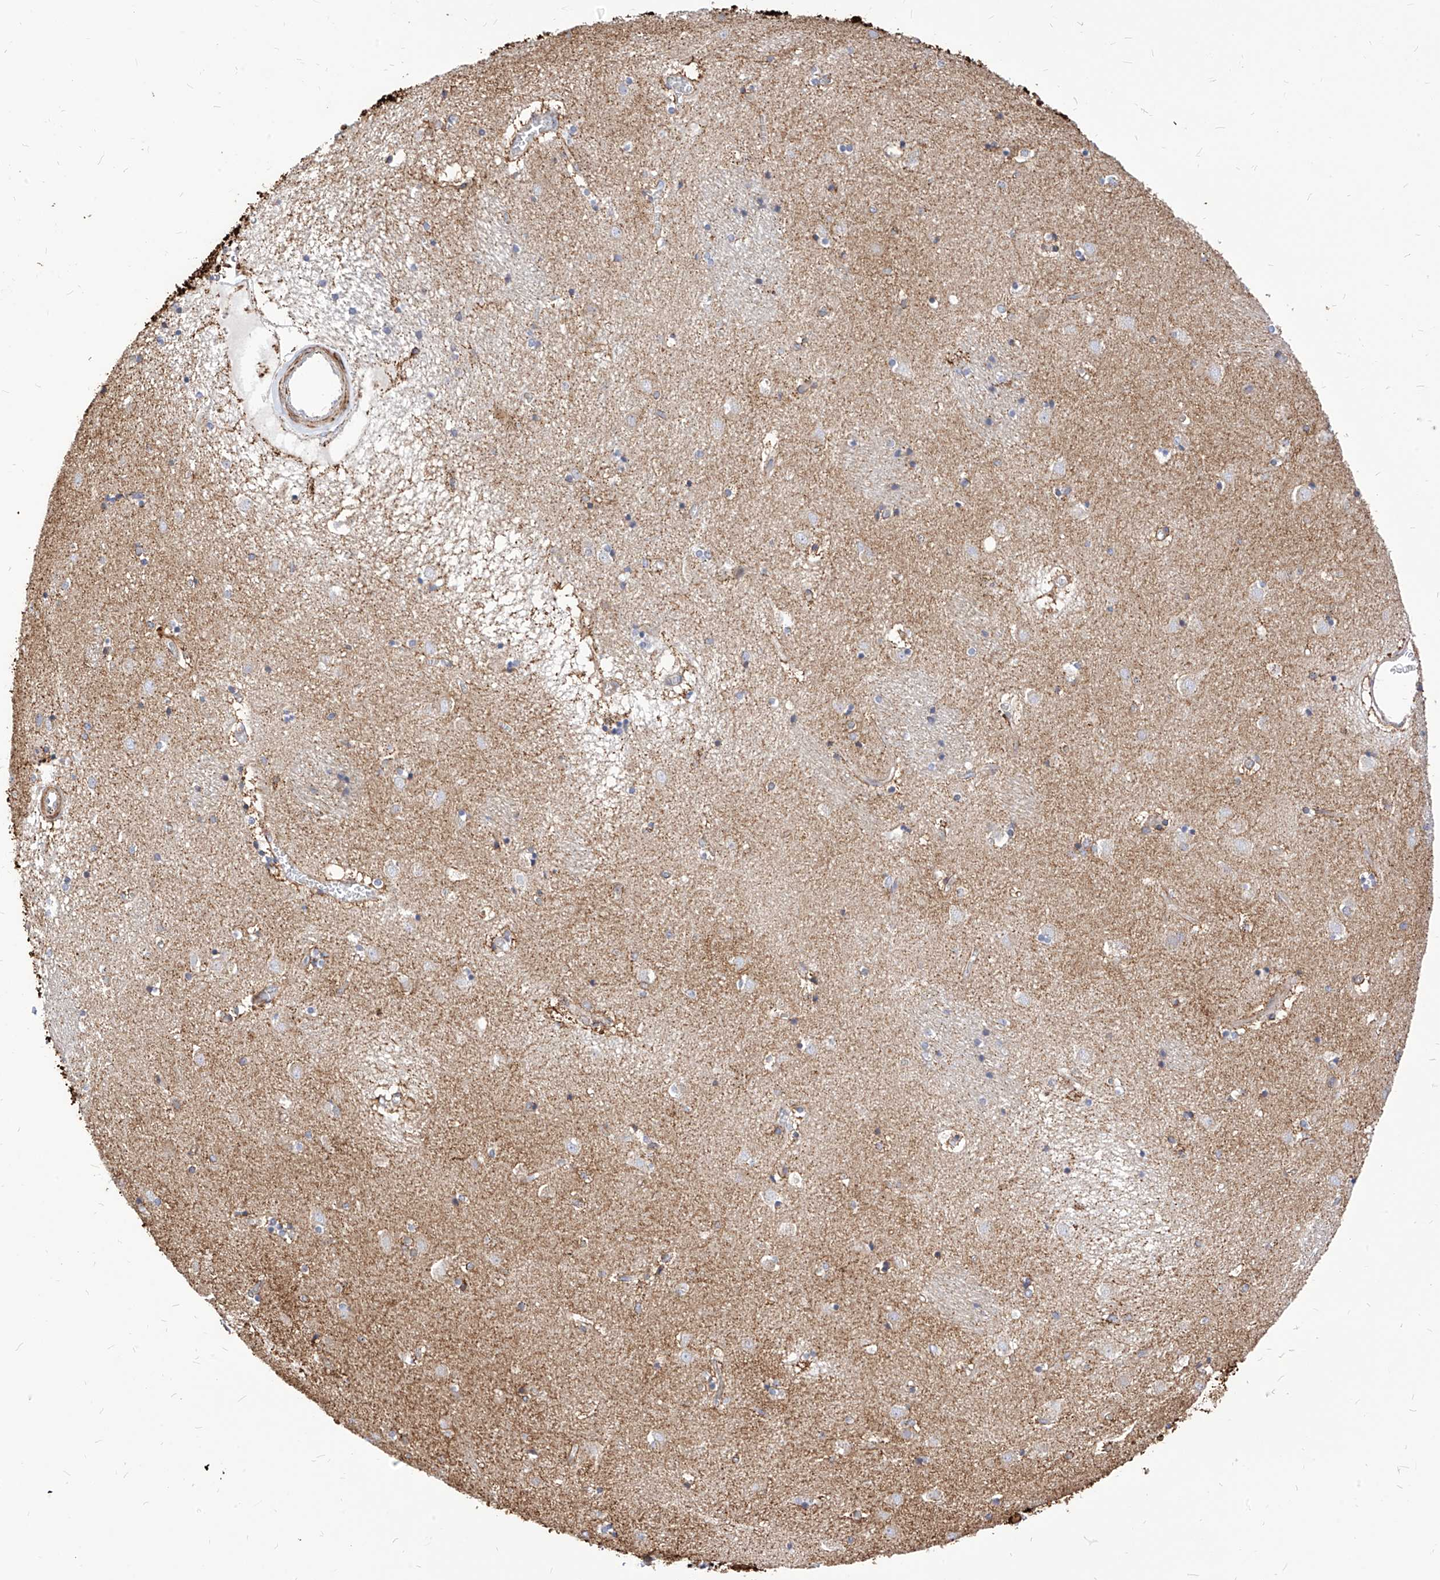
{"staining": {"intensity": "weak", "quantity": "<25%", "location": "cytoplasmic/membranous"}, "tissue": "caudate", "cell_type": "Glial cells", "image_type": "normal", "snomed": [{"axis": "morphology", "description": "Normal tissue, NOS"}, {"axis": "topography", "description": "Lateral ventricle wall"}], "caption": "Immunohistochemical staining of normal caudate shows no significant positivity in glial cells.", "gene": "TTLL8", "patient": {"sex": "male", "age": 70}}